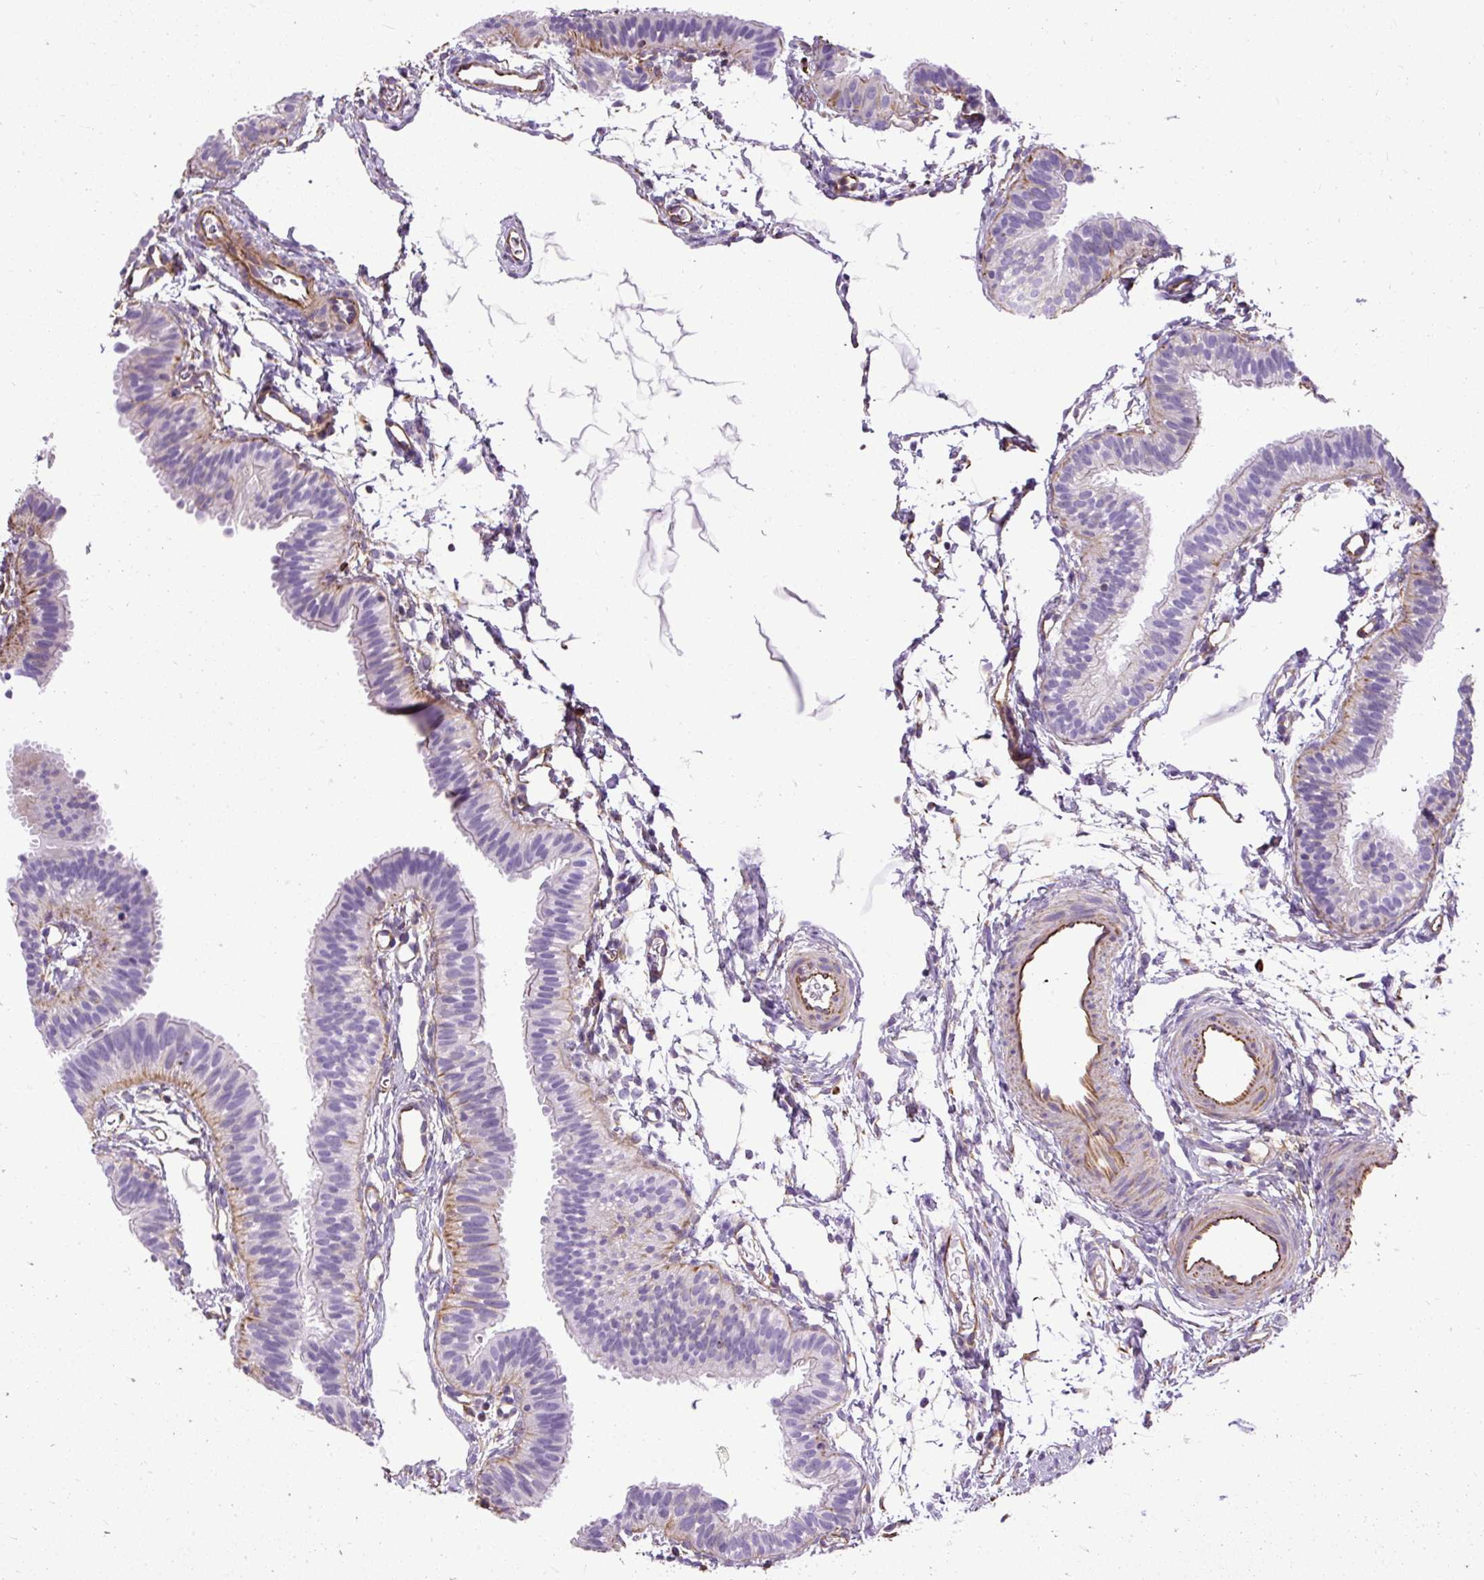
{"staining": {"intensity": "negative", "quantity": "none", "location": "none"}, "tissue": "fallopian tube", "cell_type": "Glandular cells", "image_type": "normal", "snomed": [{"axis": "morphology", "description": "Normal tissue, NOS"}, {"axis": "topography", "description": "Fallopian tube"}], "caption": "Image shows no significant protein expression in glandular cells of unremarkable fallopian tube. (DAB (3,3'-diaminobenzidine) immunohistochemistry (IHC), high magnification).", "gene": "PLS1", "patient": {"sex": "female", "age": 35}}